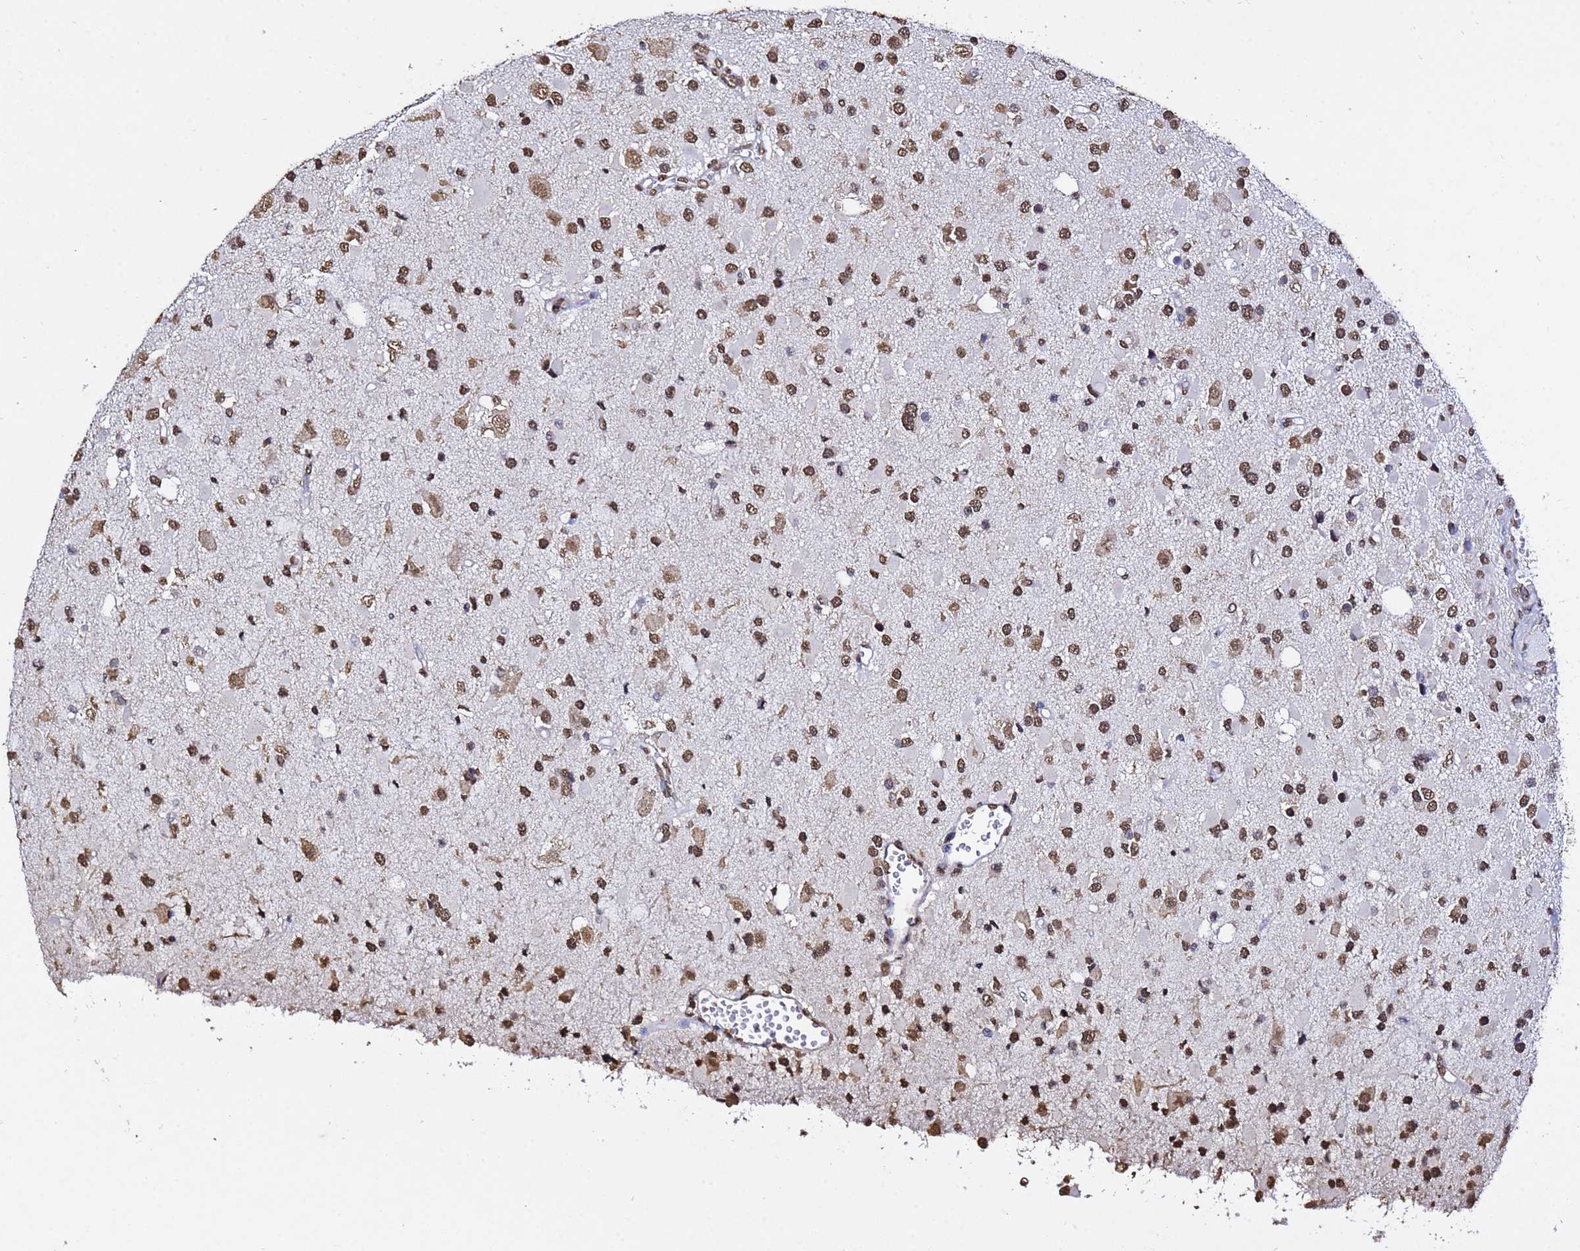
{"staining": {"intensity": "moderate", "quantity": ">75%", "location": "nuclear"}, "tissue": "glioma", "cell_type": "Tumor cells", "image_type": "cancer", "snomed": [{"axis": "morphology", "description": "Glioma, malignant, High grade"}, {"axis": "topography", "description": "Brain"}], "caption": "Immunohistochemistry staining of glioma, which shows medium levels of moderate nuclear expression in about >75% of tumor cells indicating moderate nuclear protein positivity. The staining was performed using DAB (3,3'-diaminobenzidine) (brown) for protein detection and nuclei were counterstained in hematoxylin (blue).", "gene": "MYOCD", "patient": {"sex": "male", "age": 53}}